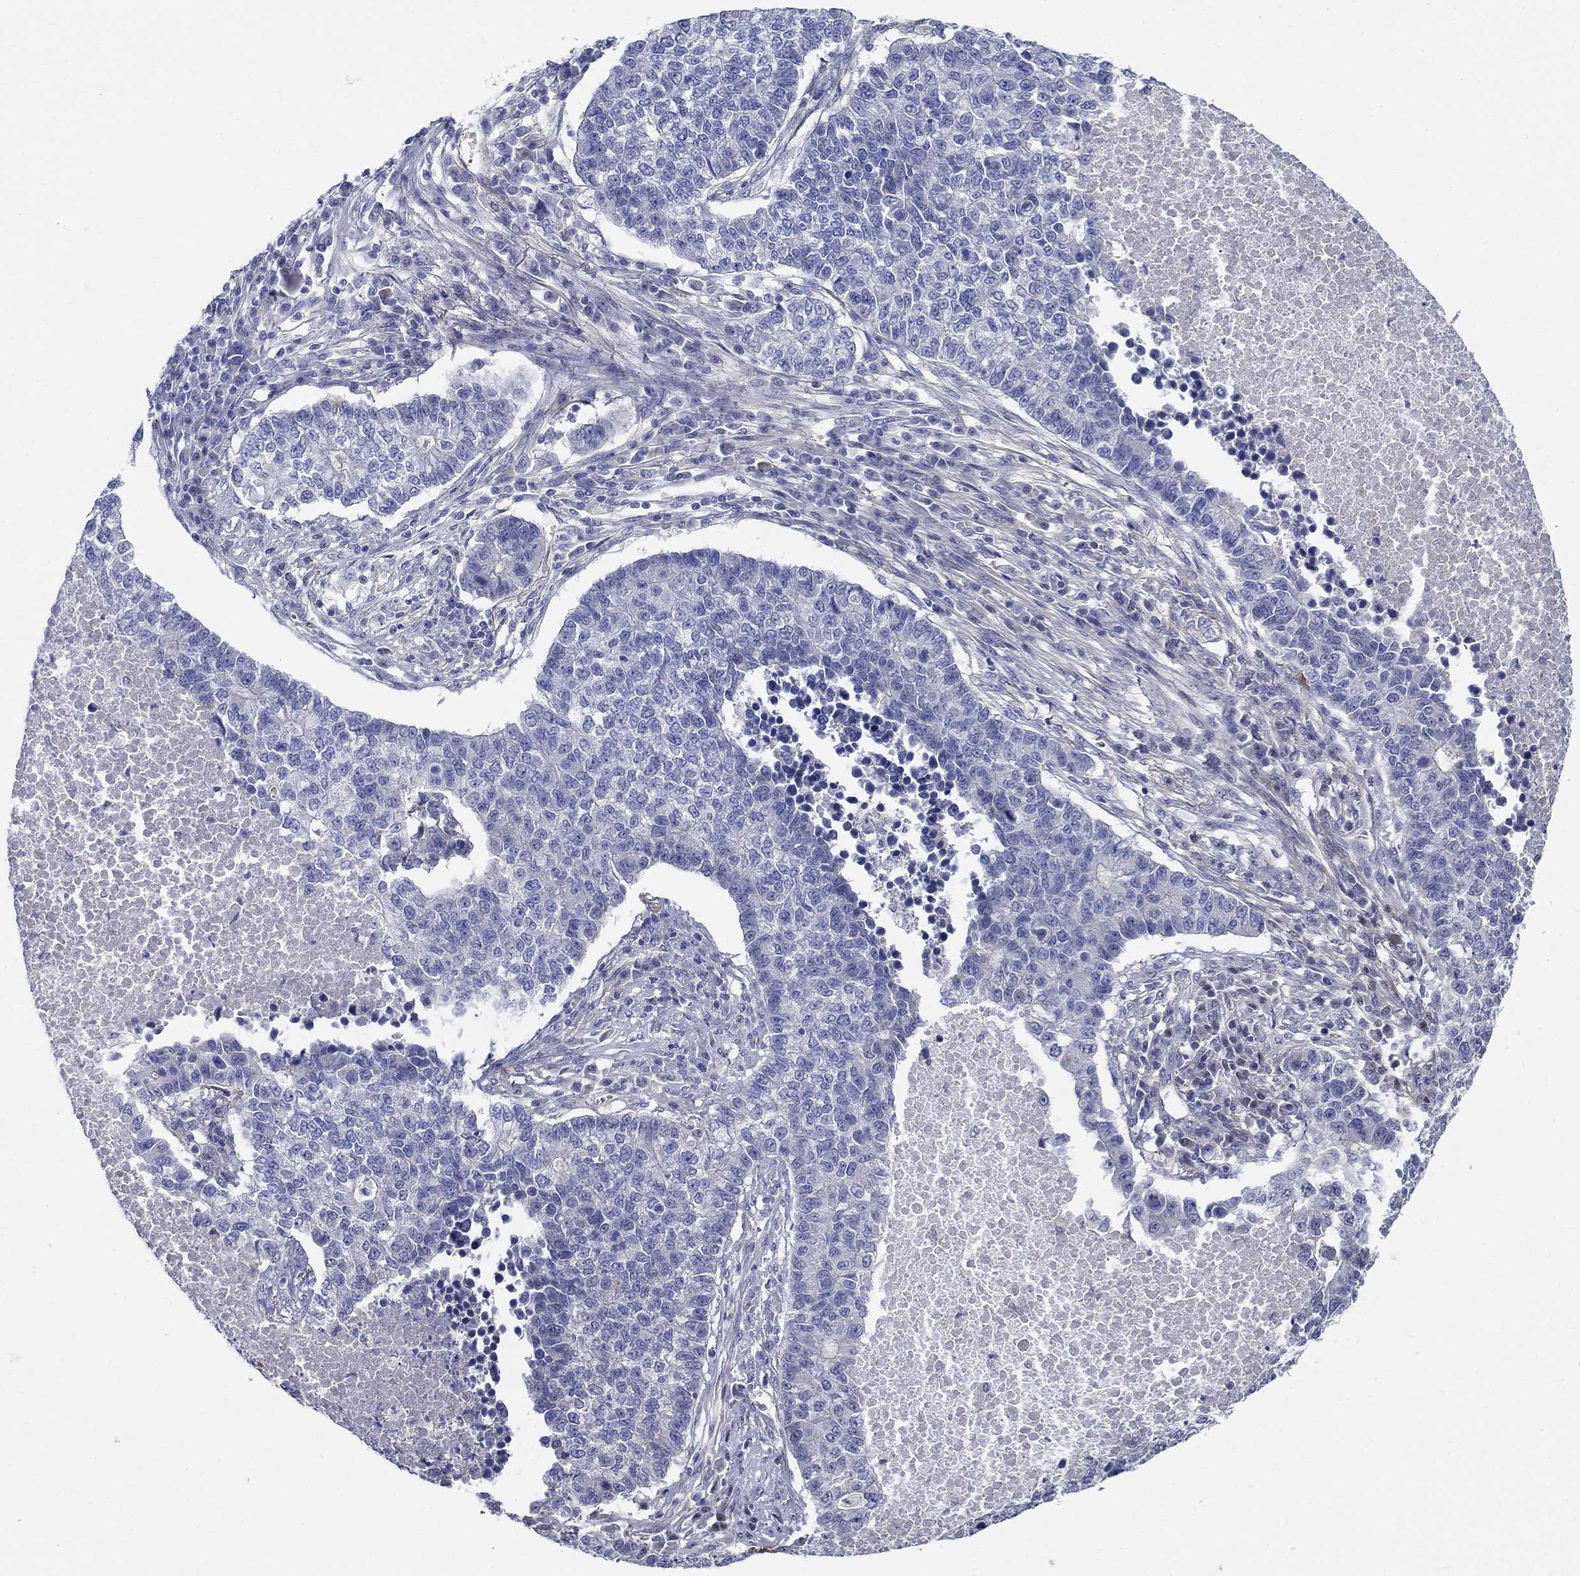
{"staining": {"intensity": "negative", "quantity": "none", "location": "none"}, "tissue": "lung cancer", "cell_type": "Tumor cells", "image_type": "cancer", "snomed": [{"axis": "morphology", "description": "Adenocarcinoma, NOS"}, {"axis": "topography", "description": "Lung"}], "caption": "This is an IHC micrograph of adenocarcinoma (lung). There is no staining in tumor cells.", "gene": "C16orf46", "patient": {"sex": "male", "age": 57}}